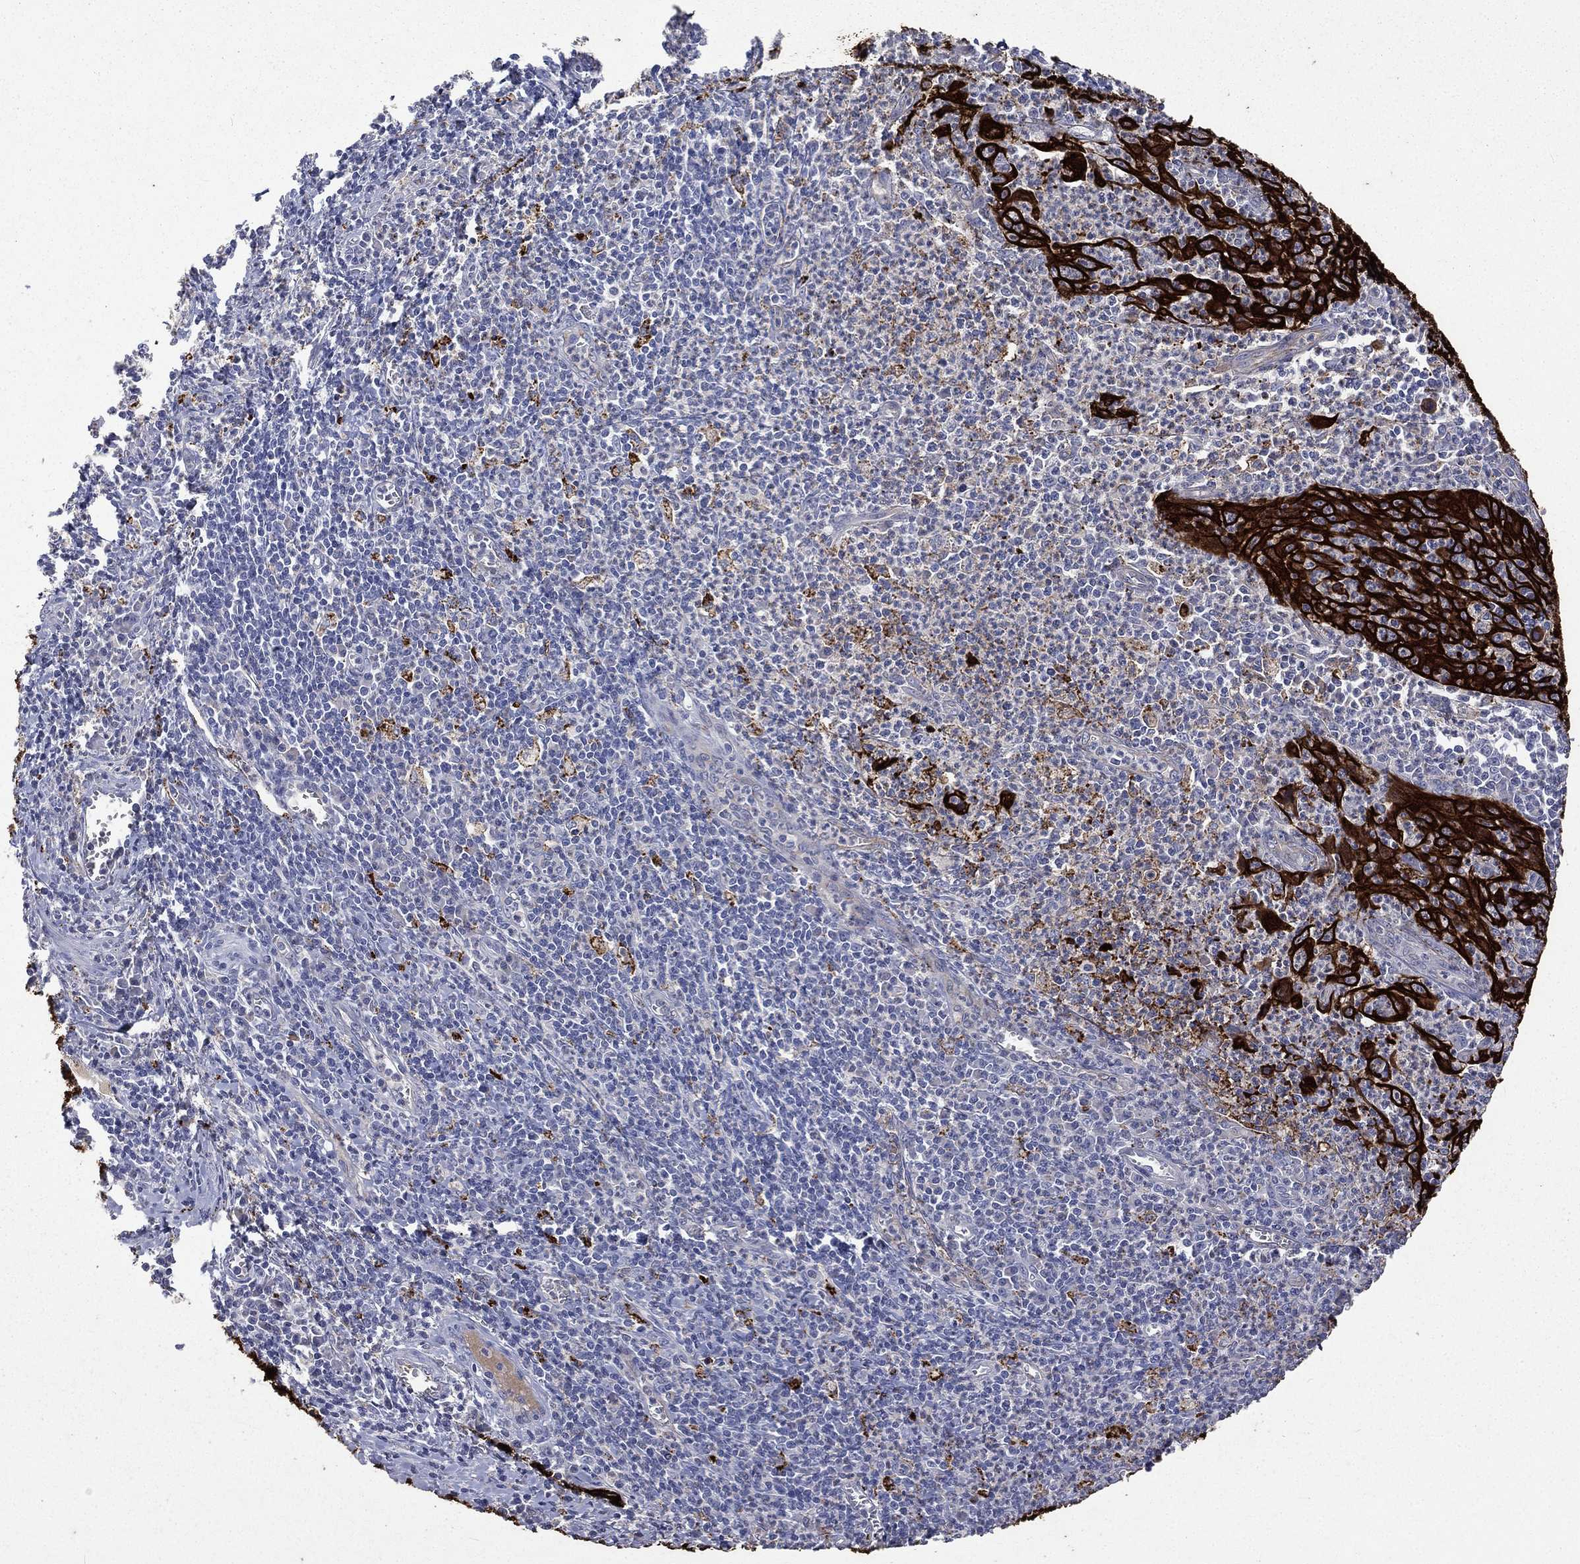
{"staining": {"intensity": "strong", "quantity": ">75%", "location": "cytoplasmic/membranous"}, "tissue": "cervical cancer", "cell_type": "Tumor cells", "image_type": "cancer", "snomed": [{"axis": "morphology", "description": "Squamous cell carcinoma, NOS"}, {"axis": "topography", "description": "Cervix"}], "caption": "An immunohistochemistry histopathology image of neoplastic tissue is shown. Protein staining in brown labels strong cytoplasmic/membranous positivity in squamous cell carcinoma (cervical) within tumor cells. The staining was performed using DAB to visualize the protein expression in brown, while the nuclei were stained in blue with hematoxylin (Magnification: 20x).", "gene": "KRT7", "patient": {"sex": "female", "age": 26}}